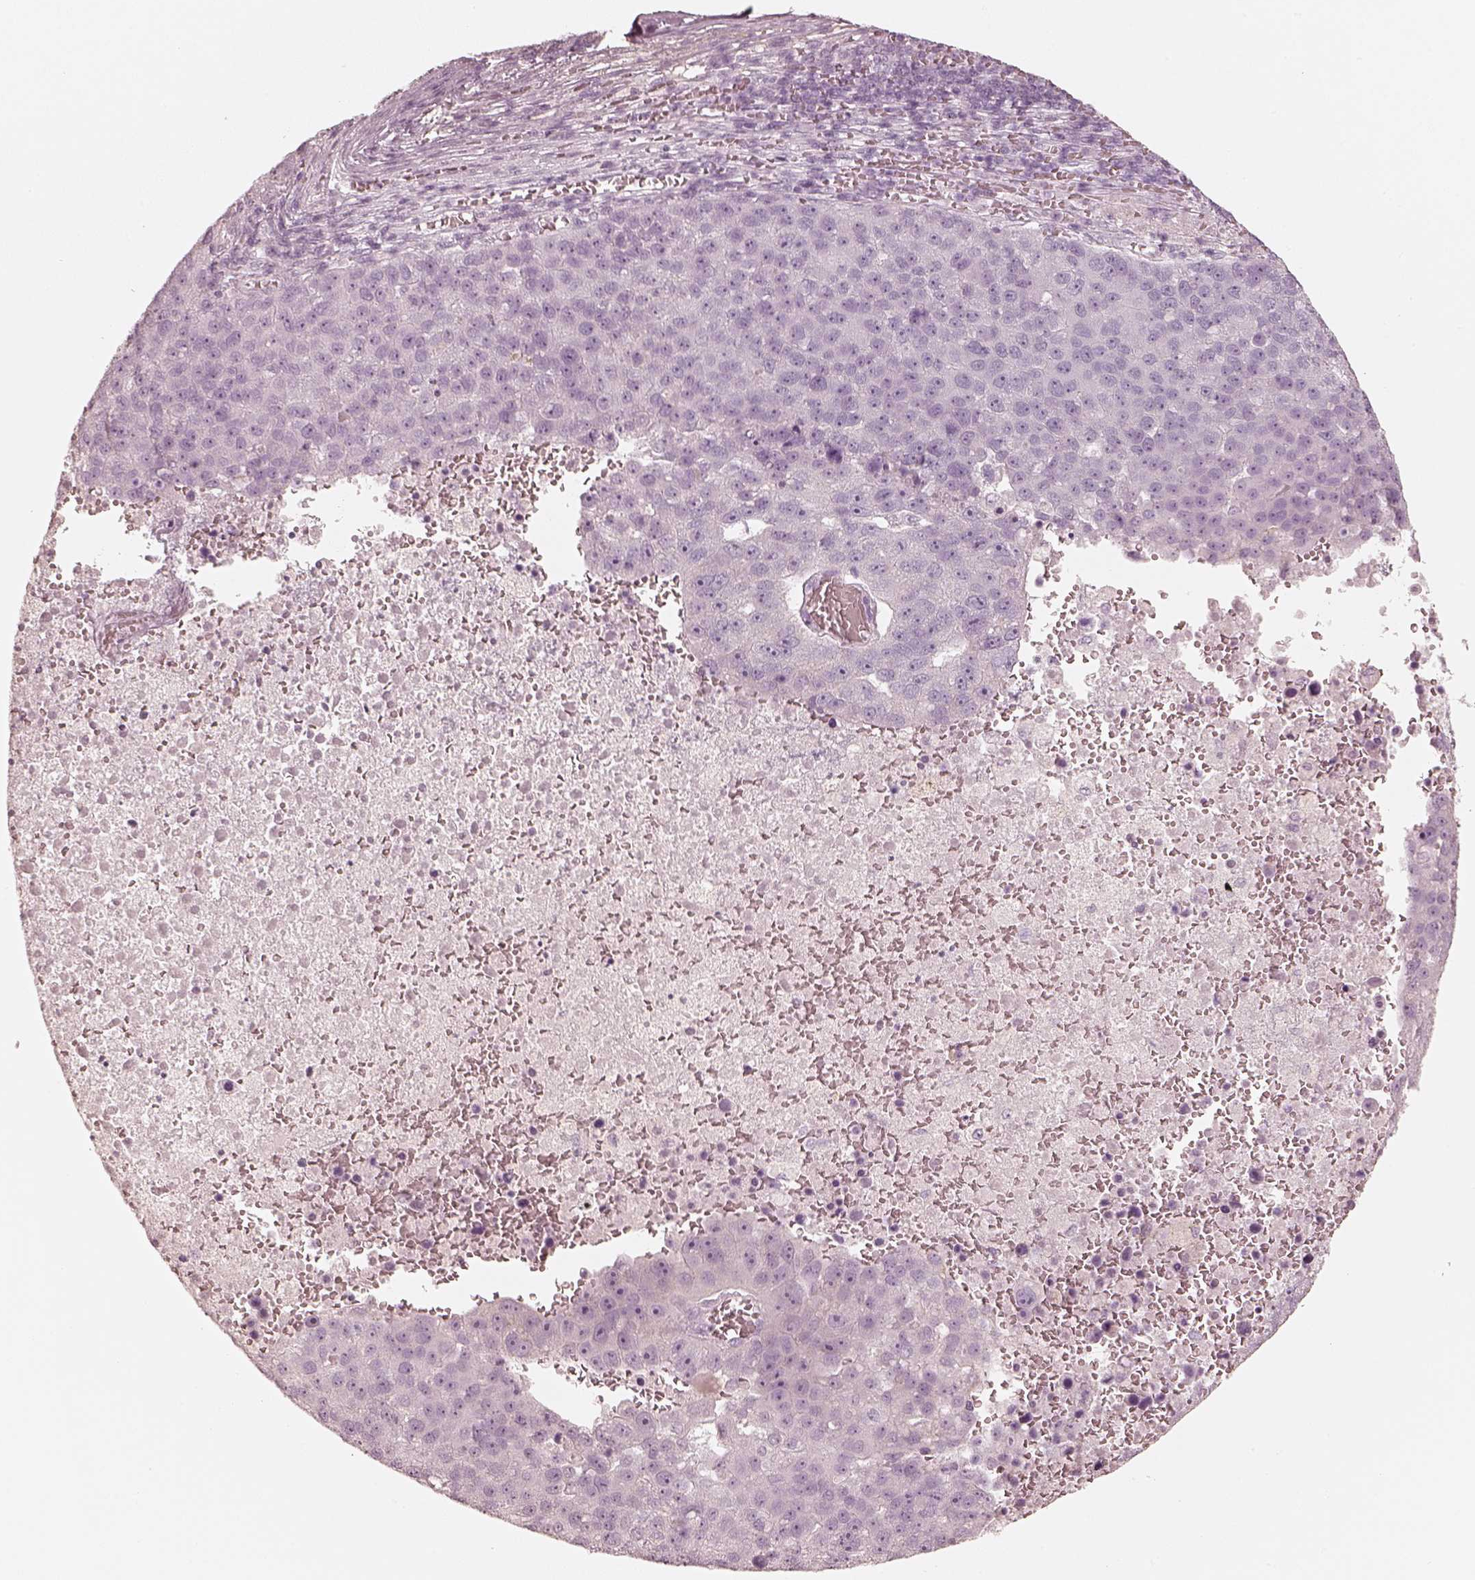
{"staining": {"intensity": "negative", "quantity": "none", "location": "none"}, "tissue": "pancreatic cancer", "cell_type": "Tumor cells", "image_type": "cancer", "snomed": [{"axis": "morphology", "description": "Adenocarcinoma, NOS"}, {"axis": "topography", "description": "Pancreas"}], "caption": "A histopathology image of pancreatic cancer (adenocarcinoma) stained for a protein displays no brown staining in tumor cells.", "gene": "KRT82", "patient": {"sex": "female", "age": 61}}